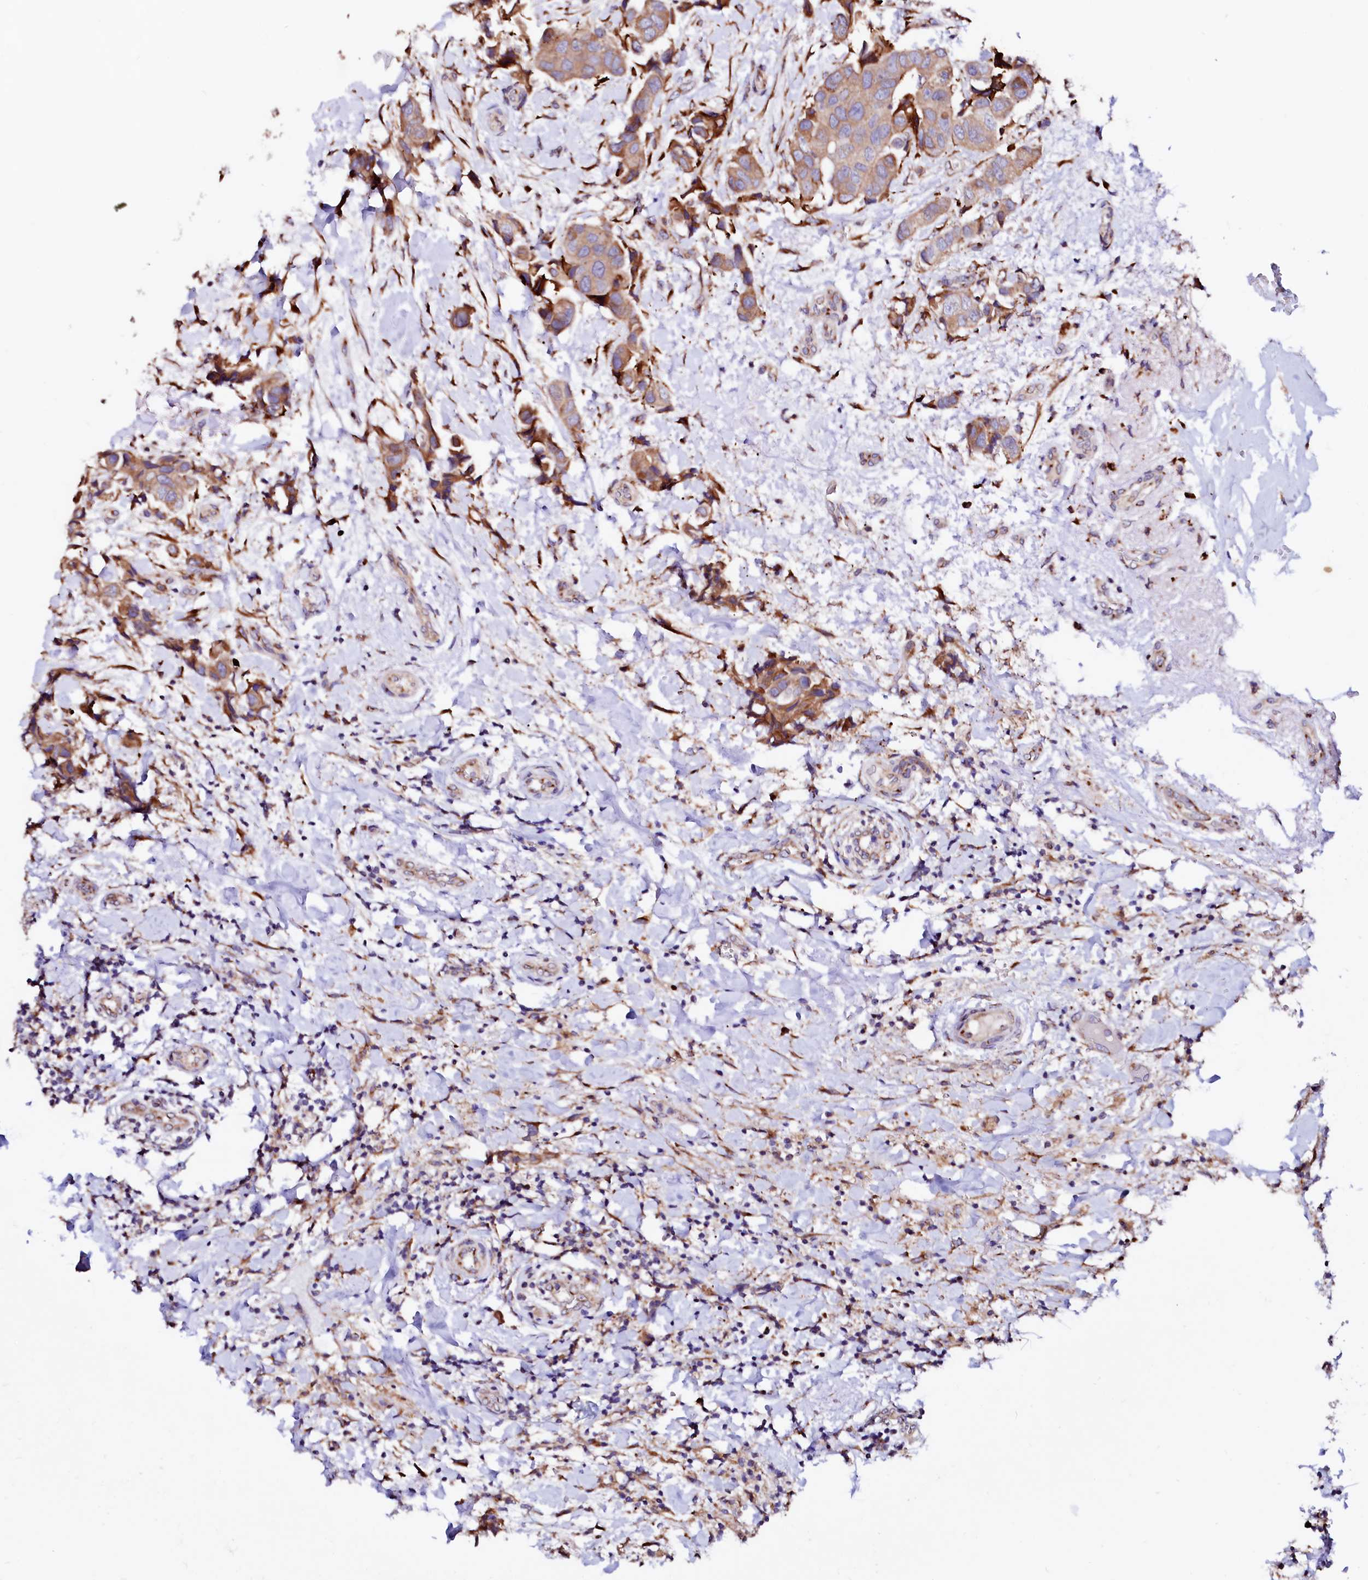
{"staining": {"intensity": "moderate", "quantity": ">75%", "location": "cytoplasmic/membranous"}, "tissue": "breast cancer", "cell_type": "Tumor cells", "image_type": "cancer", "snomed": [{"axis": "morphology", "description": "Normal tissue, NOS"}, {"axis": "morphology", "description": "Duct carcinoma"}, {"axis": "topography", "description": "Breast"}], "caption": "Immunohistochemical staining of human breast invasive ductal carcinoma demonstrates medium levels of moderate cytoplasmic/membranous staining in approximately >75% of tumor cells. Using DAB (3,3'-diaminobenzidine) (brown) and hematoxylin (blue) stains, captured at high magnification using brightfield microscopy.", "gene": "LMAN1", "patient": {"sex": "female", "age": 62}}